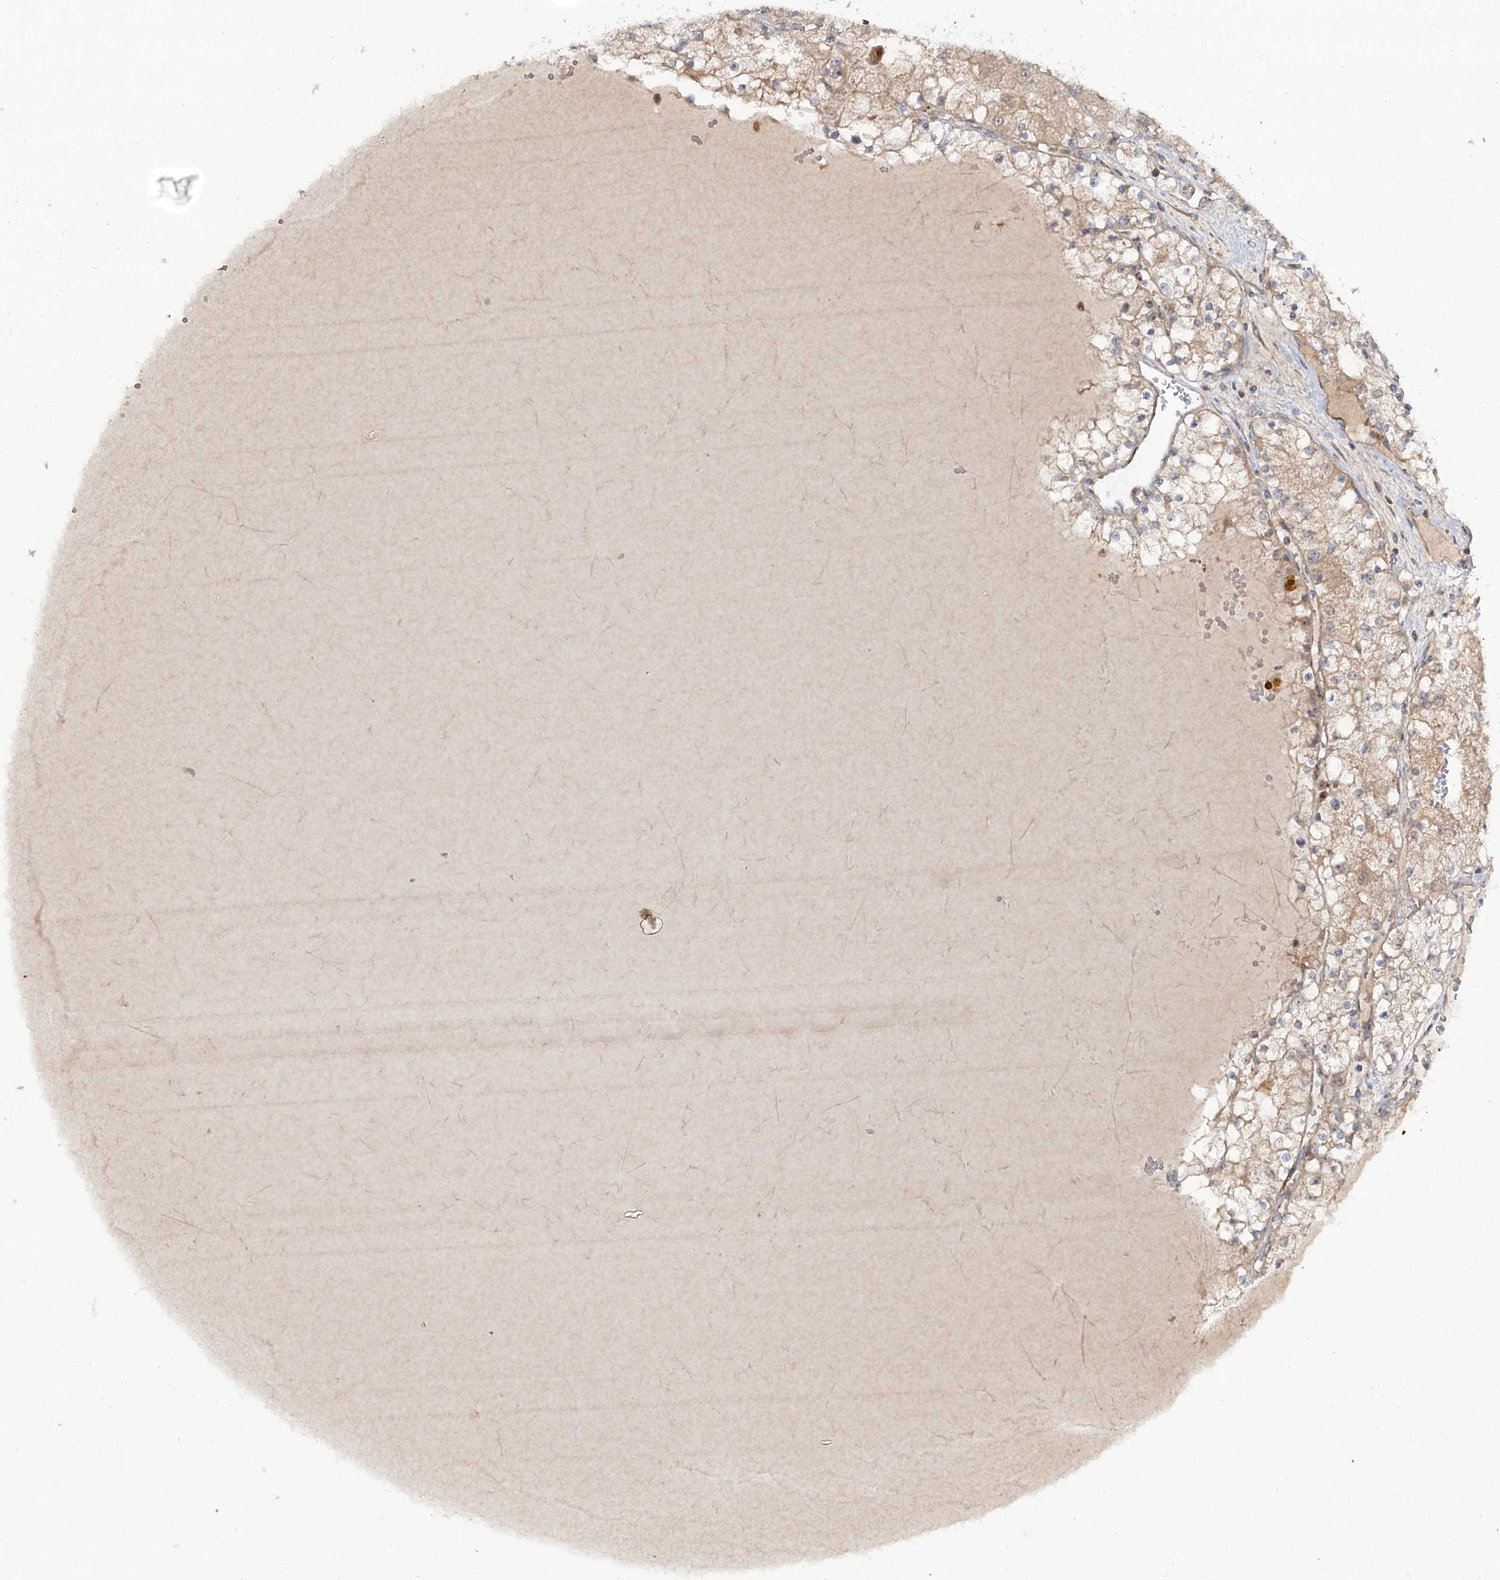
{"staining": {"intensity": "weak", "quantity": ">75%", "location": "cytoplasmic/membranous"}, "tissue": "renal cancer", "cell_type": "Tumor cells", "image_type": "cancer", "snomed": [{"axis": "morphology", "description": "Normal tissue, NOS"}, {"axis": "morphology", "description": "Adenocarcinoma, NOS"}, {"axis": "topography", "description": "Kidney"}], "caption": "Immunohistochemical staining of renal adenocarcinoma demonstrates low levels of weak cytoplasmic/membranous protein staining in approximately >75% of tumor cells. (Stains: DAB in brown, nuclei in blue, Microscopy: brightfield microscopy at high magnification).", "gene": "C11orf80", "patient": {"sex": "male", "age": 68}}